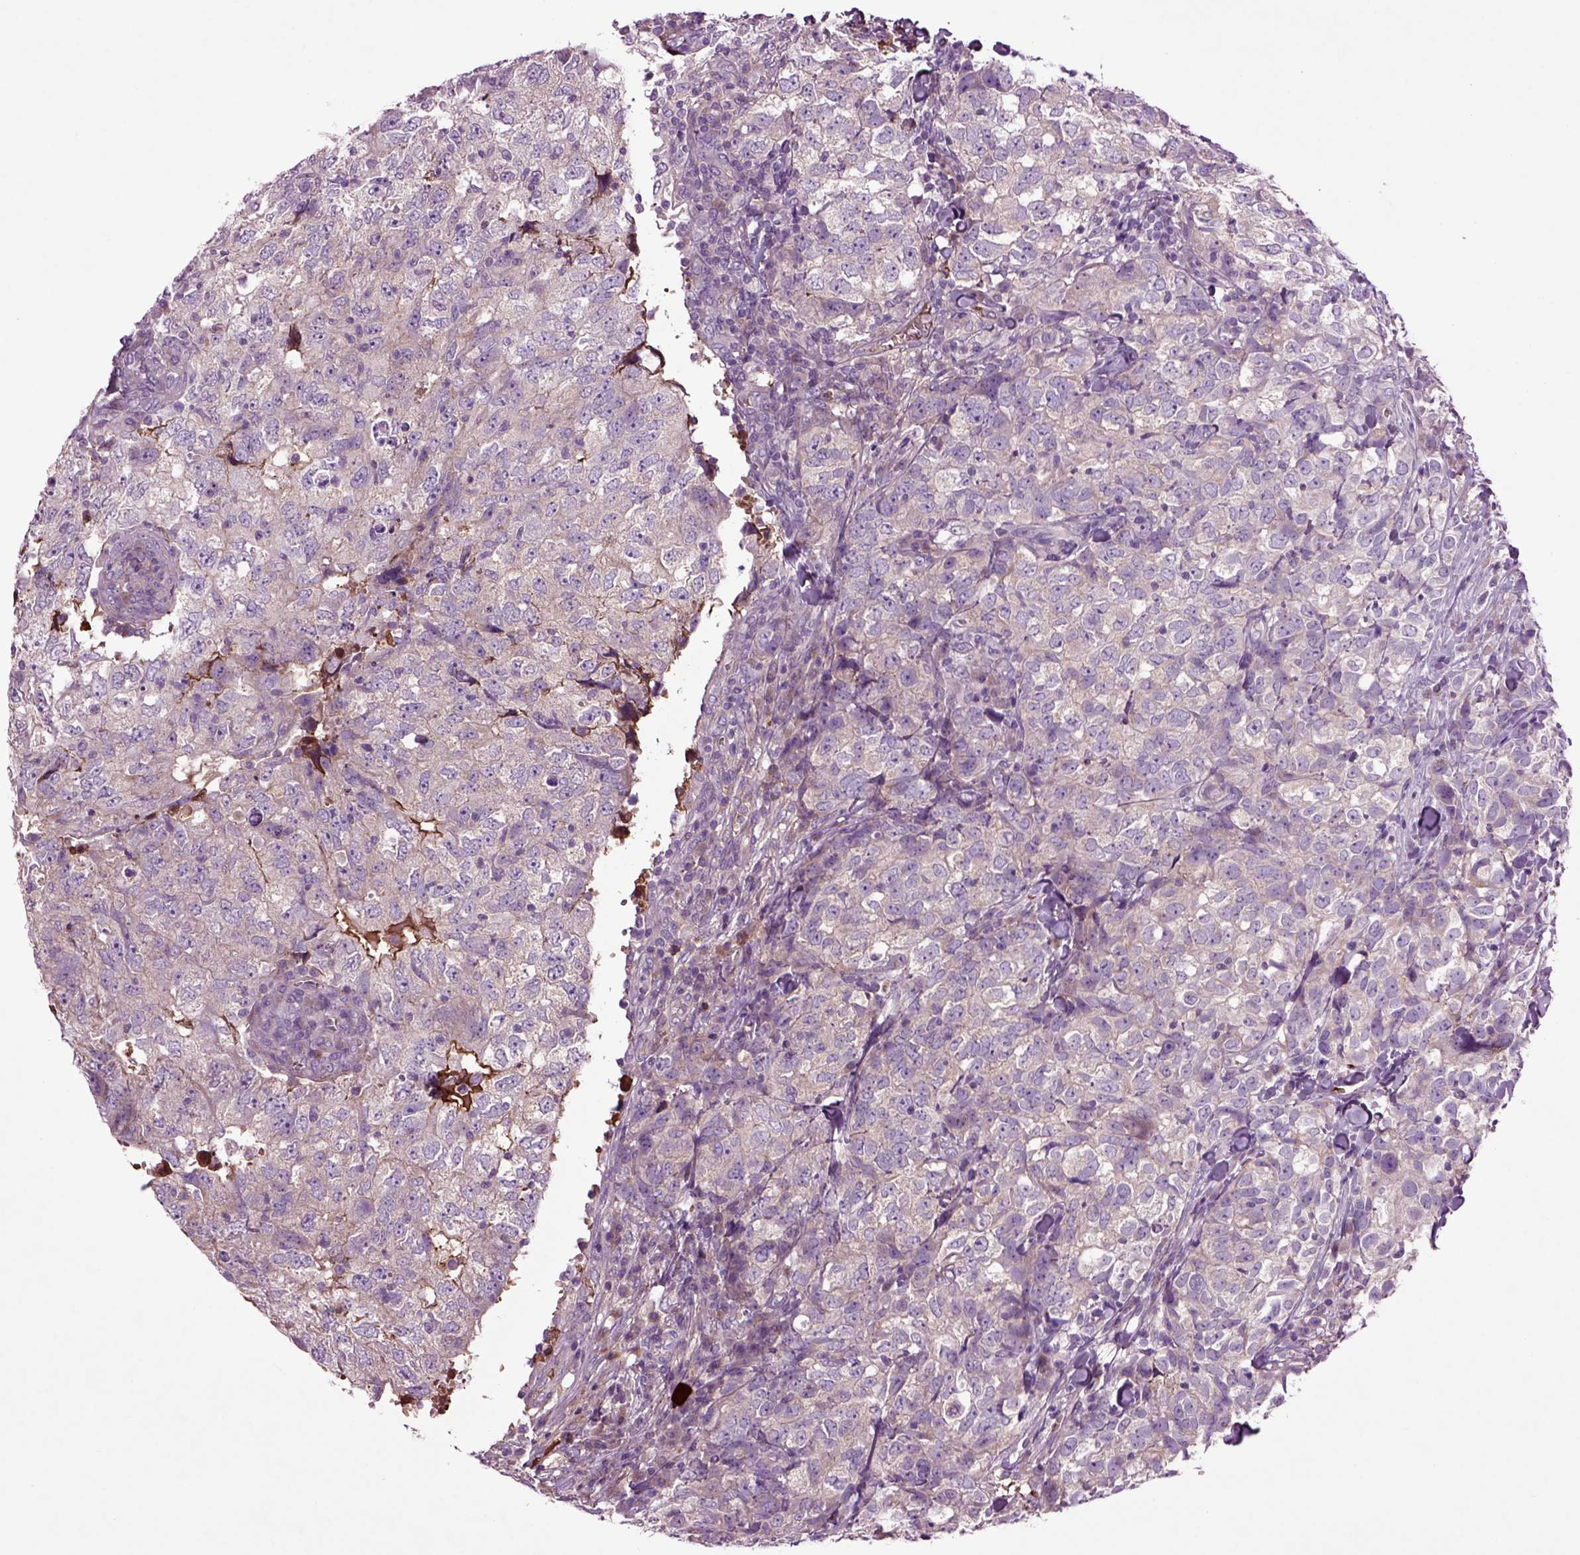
{"staining": {"intensity": "weak", "quantity": "<25%", "location": "cytoplasmic/membranous"}, "tissue": "breast cancer", "cell_type": "Tumor cells", "image_type": "cancer", "snomed": [{"axis": "morphology", "description": "Duct carcinoma"}, {"axis": "topography", "description": "Breast"}], "caption": "Immunohistochemical staining of human breast cancer demonstrates no significant staining in tumor cells.", "gene": "SPON1", "patient": {"sex": "female", "age": 30}}